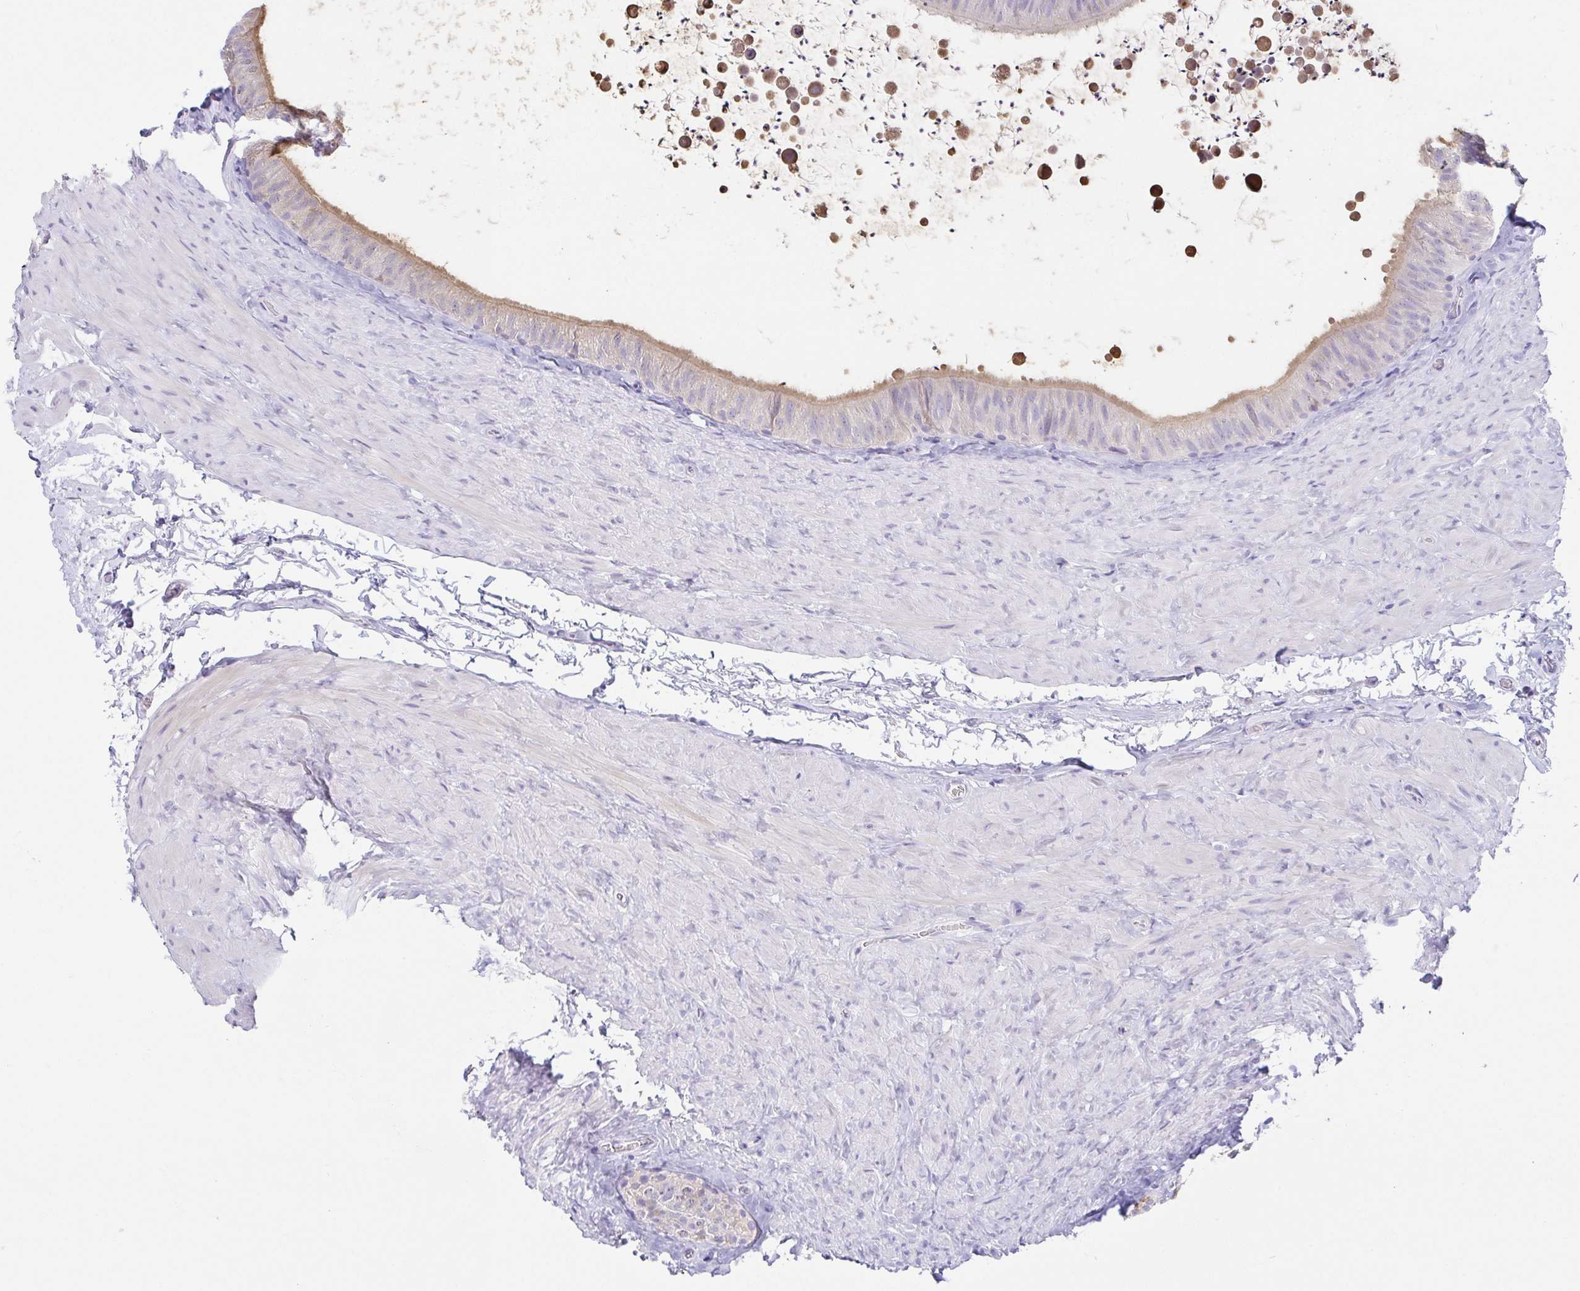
{"staining": {"intensity": "weak", "quantity": "<25%", "location": "cytoplasmic/membranous"}, "tissue": "epididymis", "cell_type": "Glandular cells", "image_type": "normal", "snomed": [{"axis": "morphology", "description": "Normal tissue, NOS"}, {"axis": "topography", "description": "Epididymis, spermatic cord, NOS"}, {"axis": "topography", "description": "Epididymis"}], "caption": "IHC photomicrograph of normal human epididymis stained for a protein (brown), which reveals no expression in glandular cells. Brightfield microscopy of immunohistochemistry (IHC) stained with DAB (brown) and hematoxylin (blue), captured at high magnification.", "gene": "HAPLN2", "patient": {"sex": "male", "age": 31}}